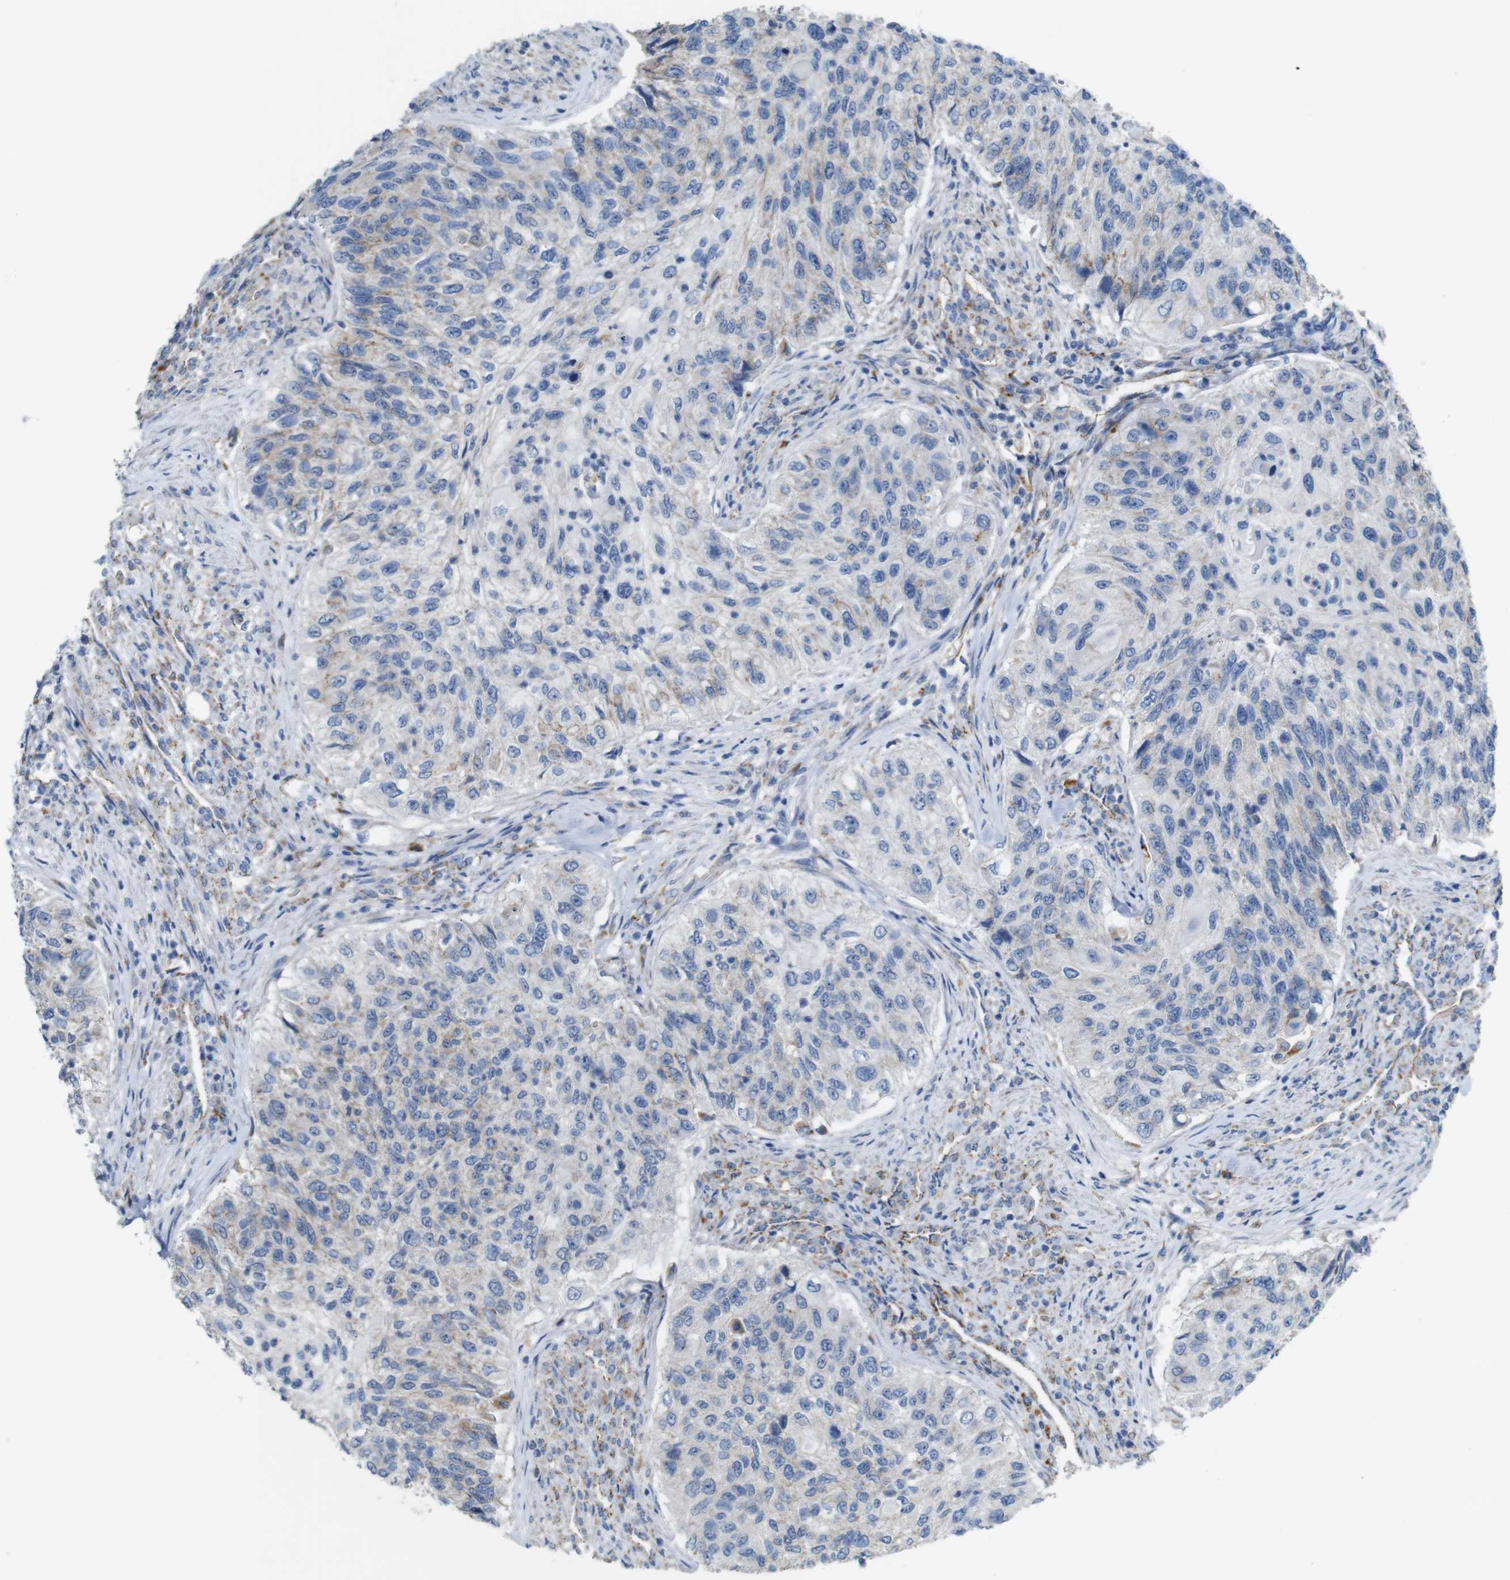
{"staining": {"intensity": "negative", "quantity": "none", "location": "none"}, "tissue": "urothelial cancer", "cell_type": "Tumor cells", "image_type": "cancer", "snomed": [{"axis": "morphology", "description": "Urothelial carcinoma, High grade"}, {"axis": "topography", "description": "Urinary bladder"}], "caption": "IHC photomicrograph of urothelial carcinoma (high-grade) stained for a protein (brown), which reveals no positivity in tumor cells.", "gene": "NHLRC3", "patient": {"sex": "female", "age": 60}}